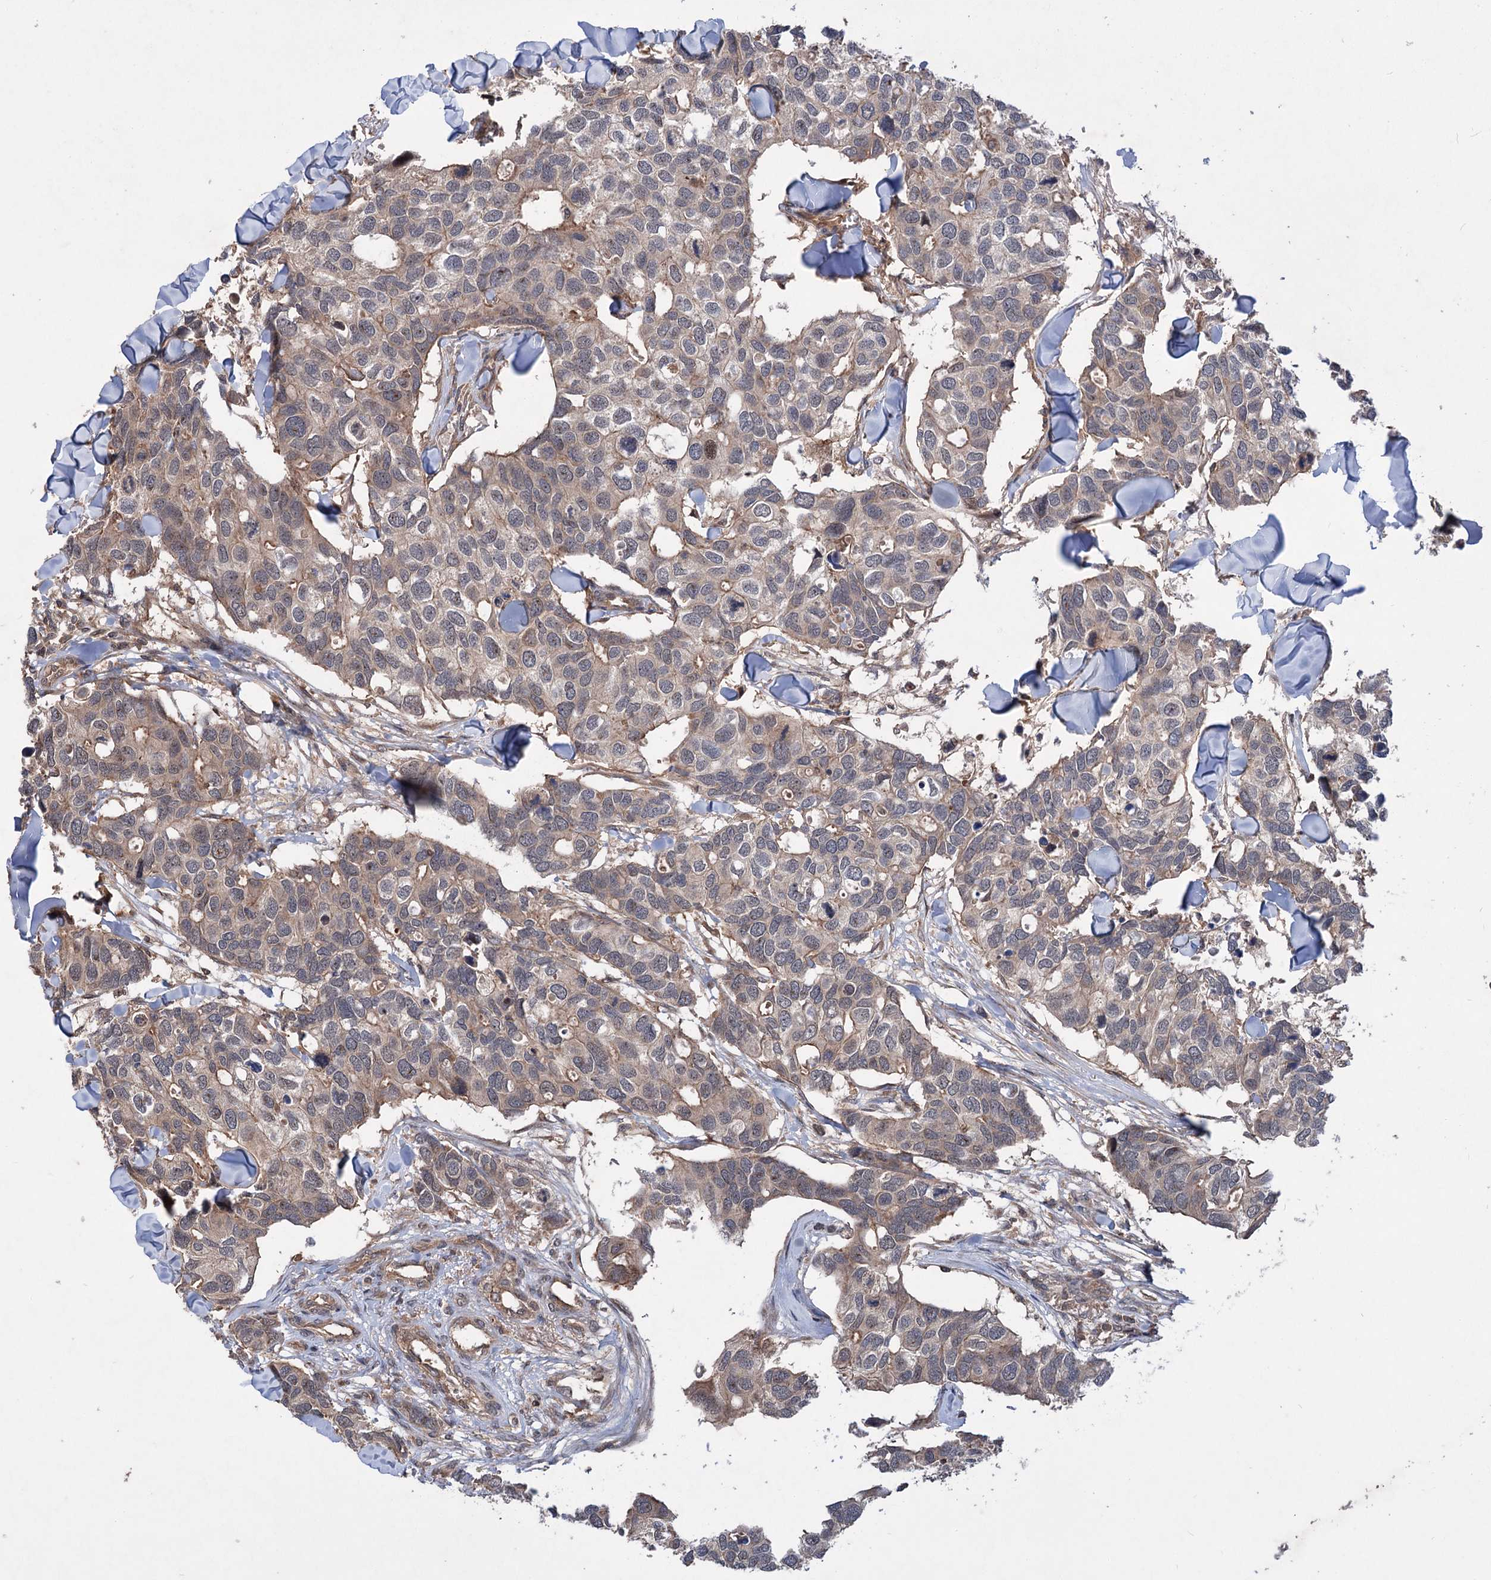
{"staining": {"intensity": "weak", "quantity": "25%-75%", "location": "cytoplasmic/membranous,nuclear"}, "tissue": "breast cancer", "cell_type": "Tumor cells", "image_type": "cancer", "snomed": [{"axis": "morphology", "description": "Duct carcinoma"}, {"axis": "topography", "description": "Breast"}], "caption": "Weak cytoplasmic/membranous and nuclear staining is appreciated in approximately 25%-75% of tumor cells in invasive ductal carcinoma (breast).", "gene": "ADK", "patient": {"sex": "female", "age": 83}}